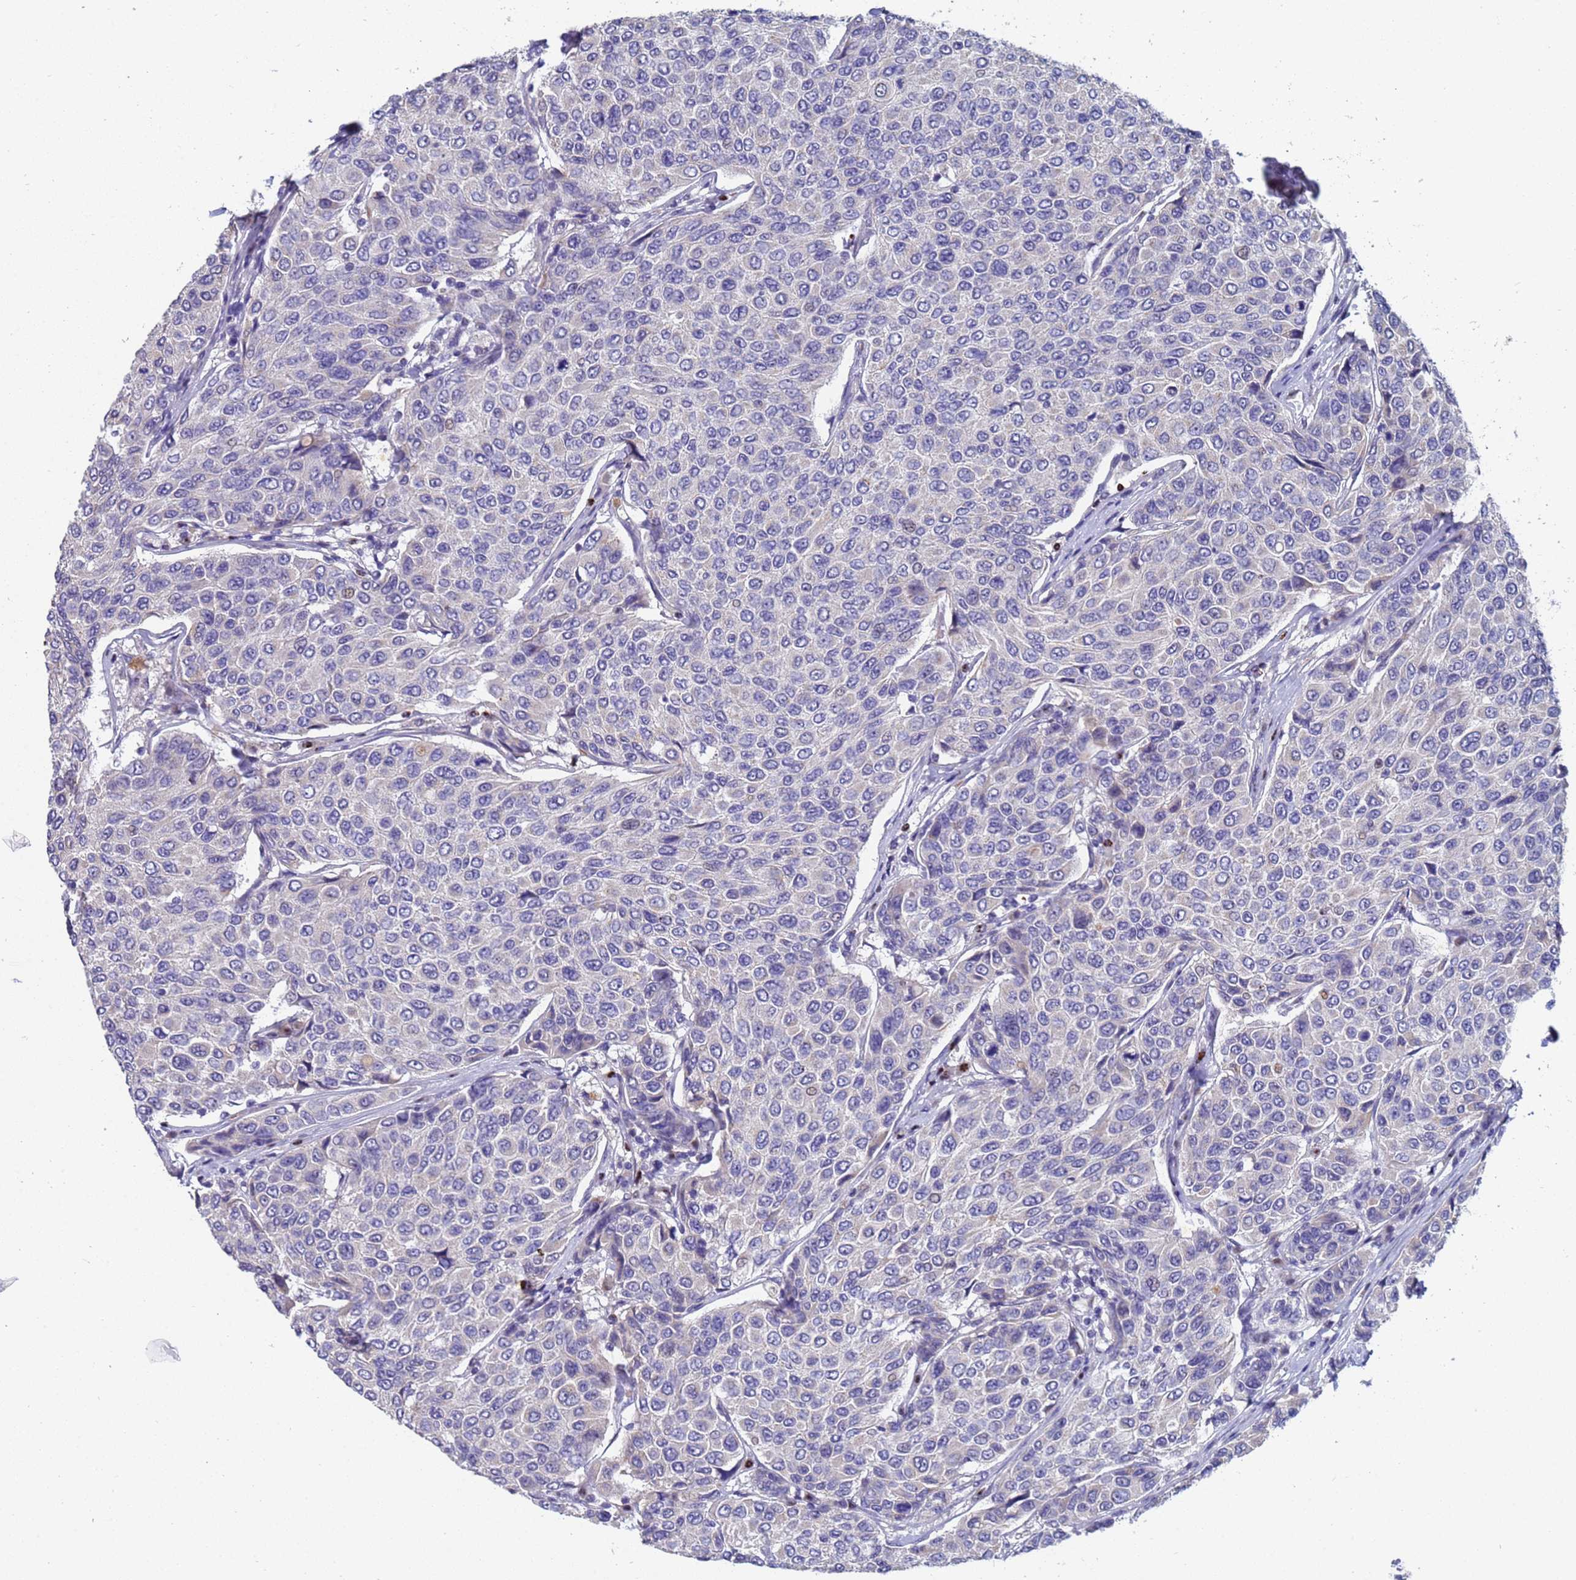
{"staining": {"intensity": "negative", "quantity": "none", "location": "none"}, "tissue": "breast cancer", "cell_type": "Tumor cells", "image_type": "cancer", "snomed": [{"axis": "morphology", "description": "Duct carcinoma"}, {"axis": "topography", "description": "Breast"}], "caption": "Immunohistochemistry of human breast cancer (invasive ductal carcinoma) reveals no expression in tumor cells. Nuclei are stained in blue.", "gene": "IHO1", "patient": {"sex": "female", "age": 55}}